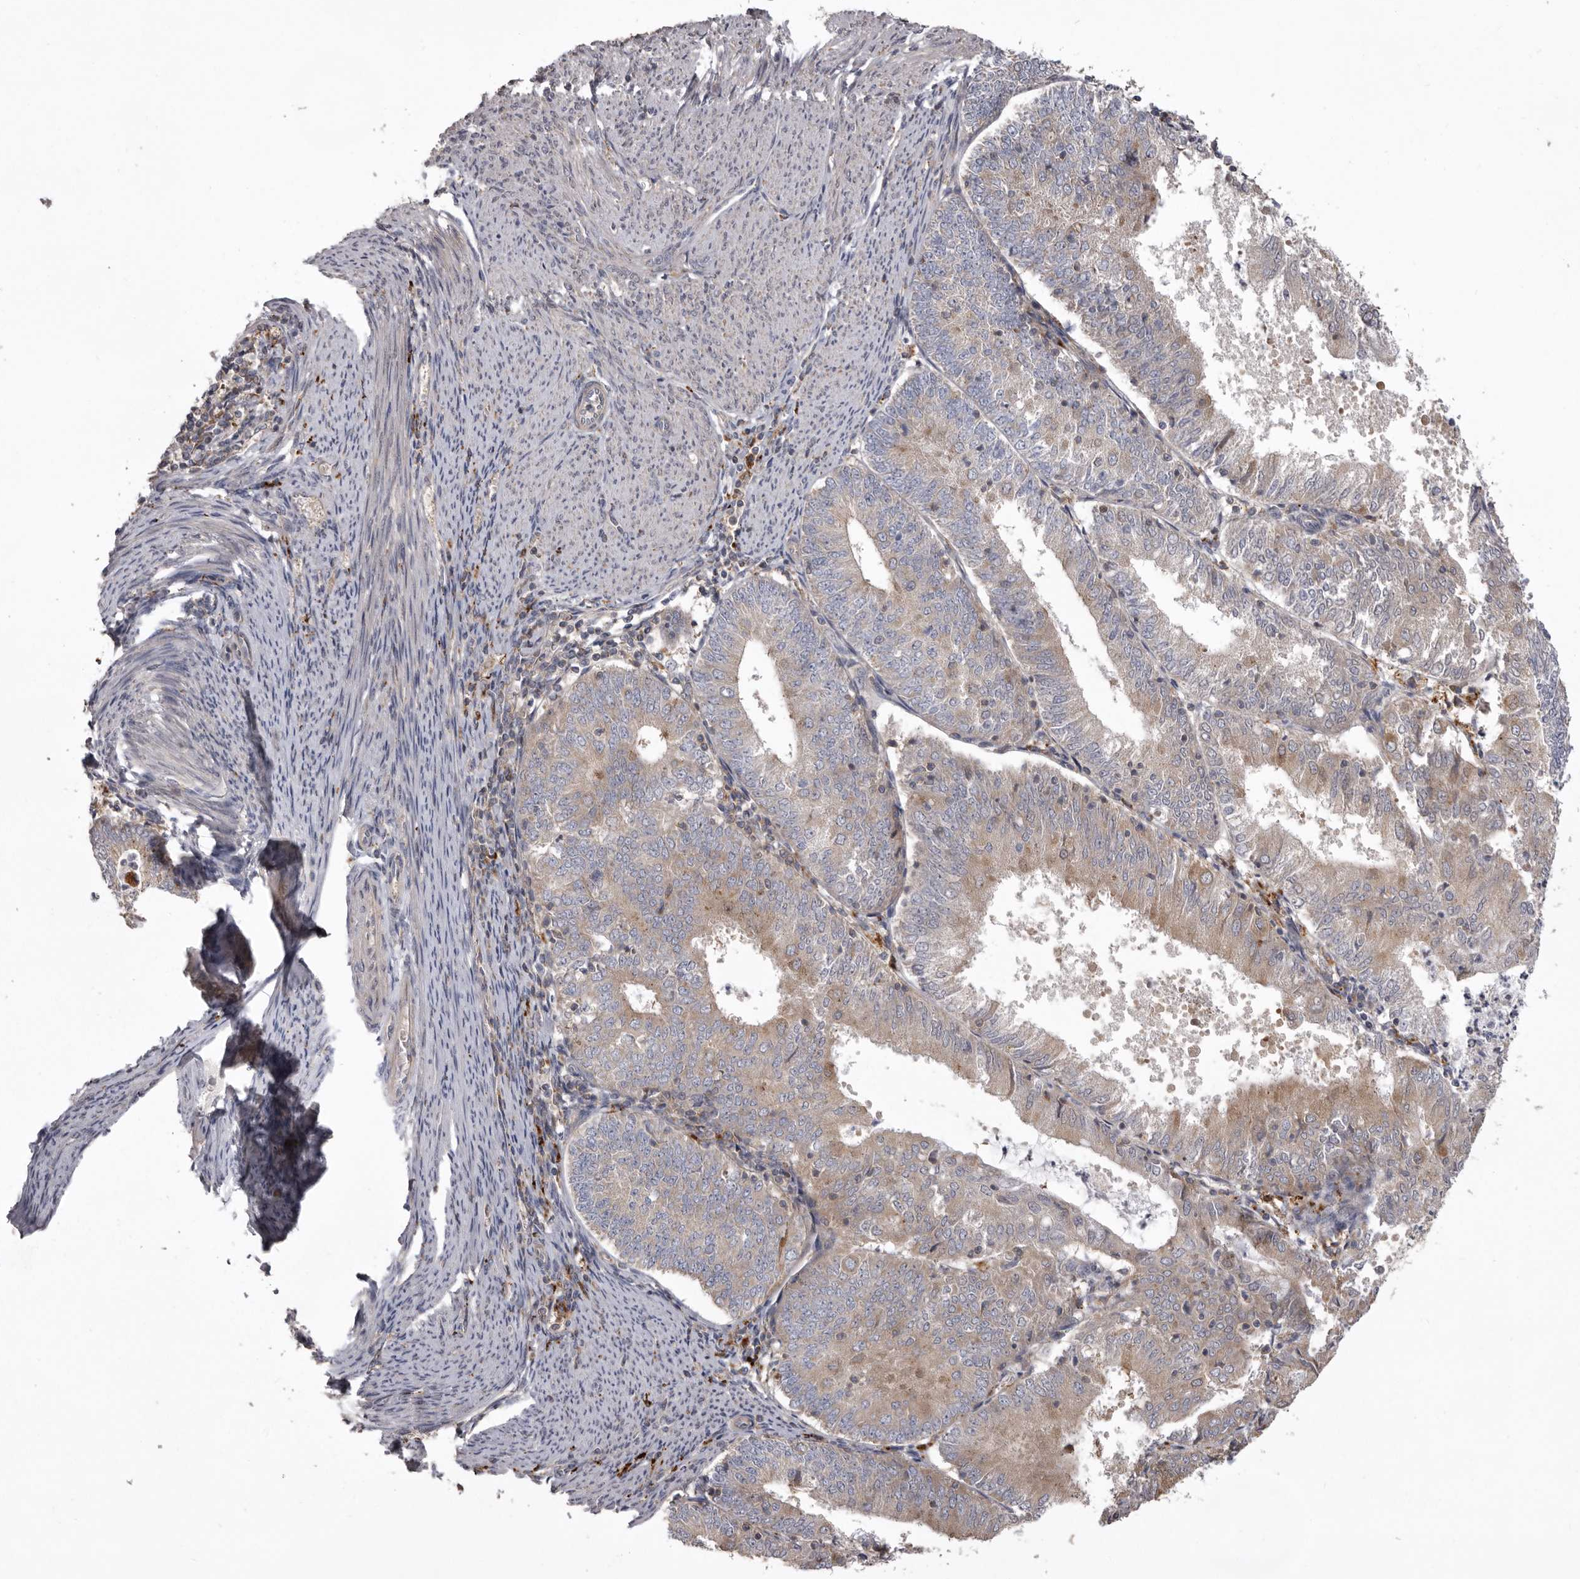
{"staining": {"intensity": "weak", "quantity": "25%-75%", "location": "cytoplasmic/membranous"}, "tissue": "endometrial cancer", "cell_type": "Tumor cells", "image_type": "cancer", "snomed": [{"axis": "morphology", "description": "Adenocarcinoma, NOS"}, {"axis": "topography", "description": "Endometrium"}], "caption": "Protein analysis of adenocarcinoma (endometrial) tissue demonstrates weak cytoplasmic/membranous positivity in approximately 25%-75% of tumor cells.", "gene": "WDR47", "patient": {"sex": "female", "age": 57}}